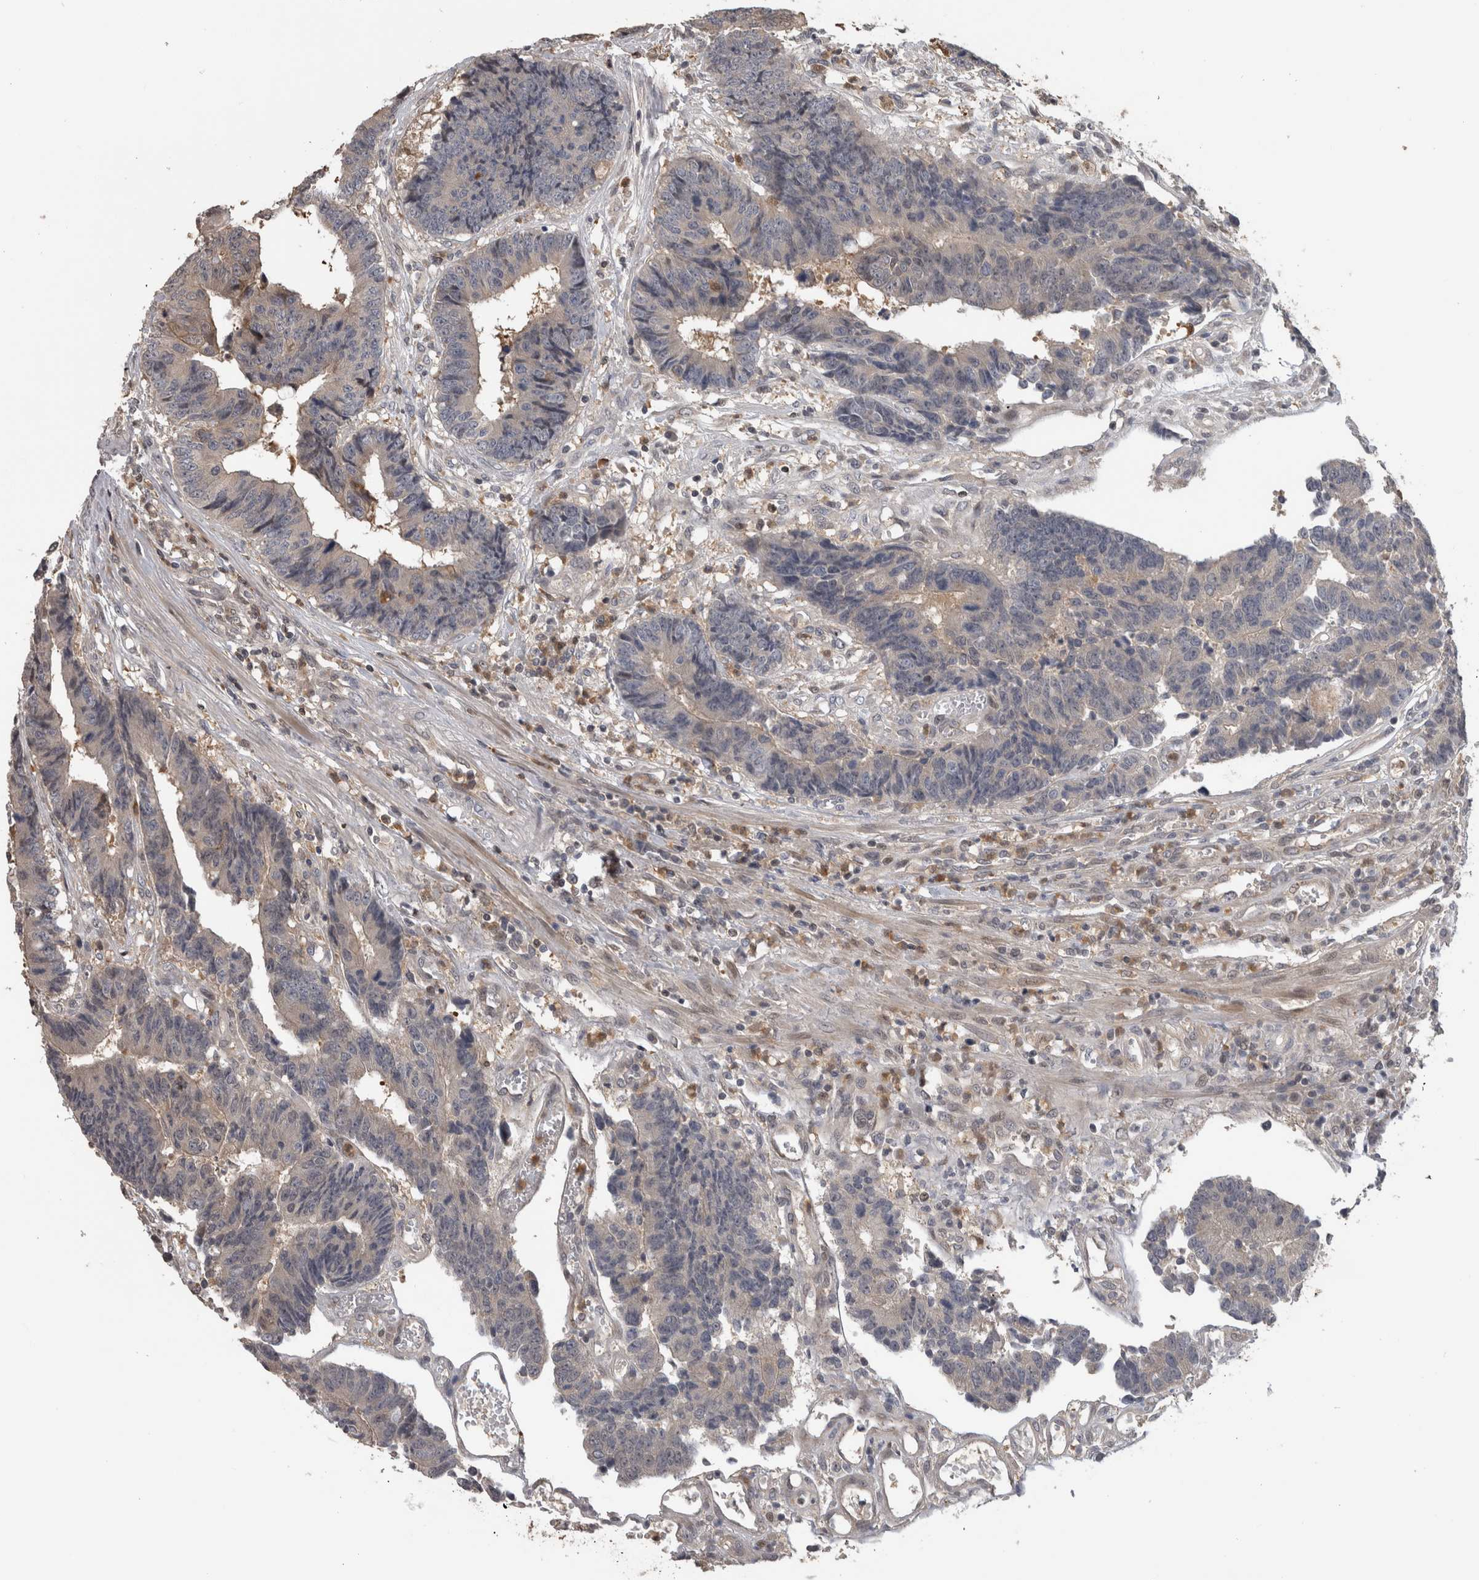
{"staining": {"intensity": "negative", "quantity": "none", "location": "none"}, "tissue": "colorectal cancer", "cell_type": "Tumor cells", "image_type": "cancer", "snomed": [{"axis": "morphology", "description": "Adenocarcinoma, NOS"}, {"axis": "topography", "description": "Rectum"}], "caption": "Immunohistochemistry micrograph of neoplastic tissue: colorectal cancer (adenocarcinoma) stained with DAB shows no significant protein staining in tumor cells. Nuclei are stained in blue.", "gene": "USH1G", "patient": {"sex": "male", "age": 84}}